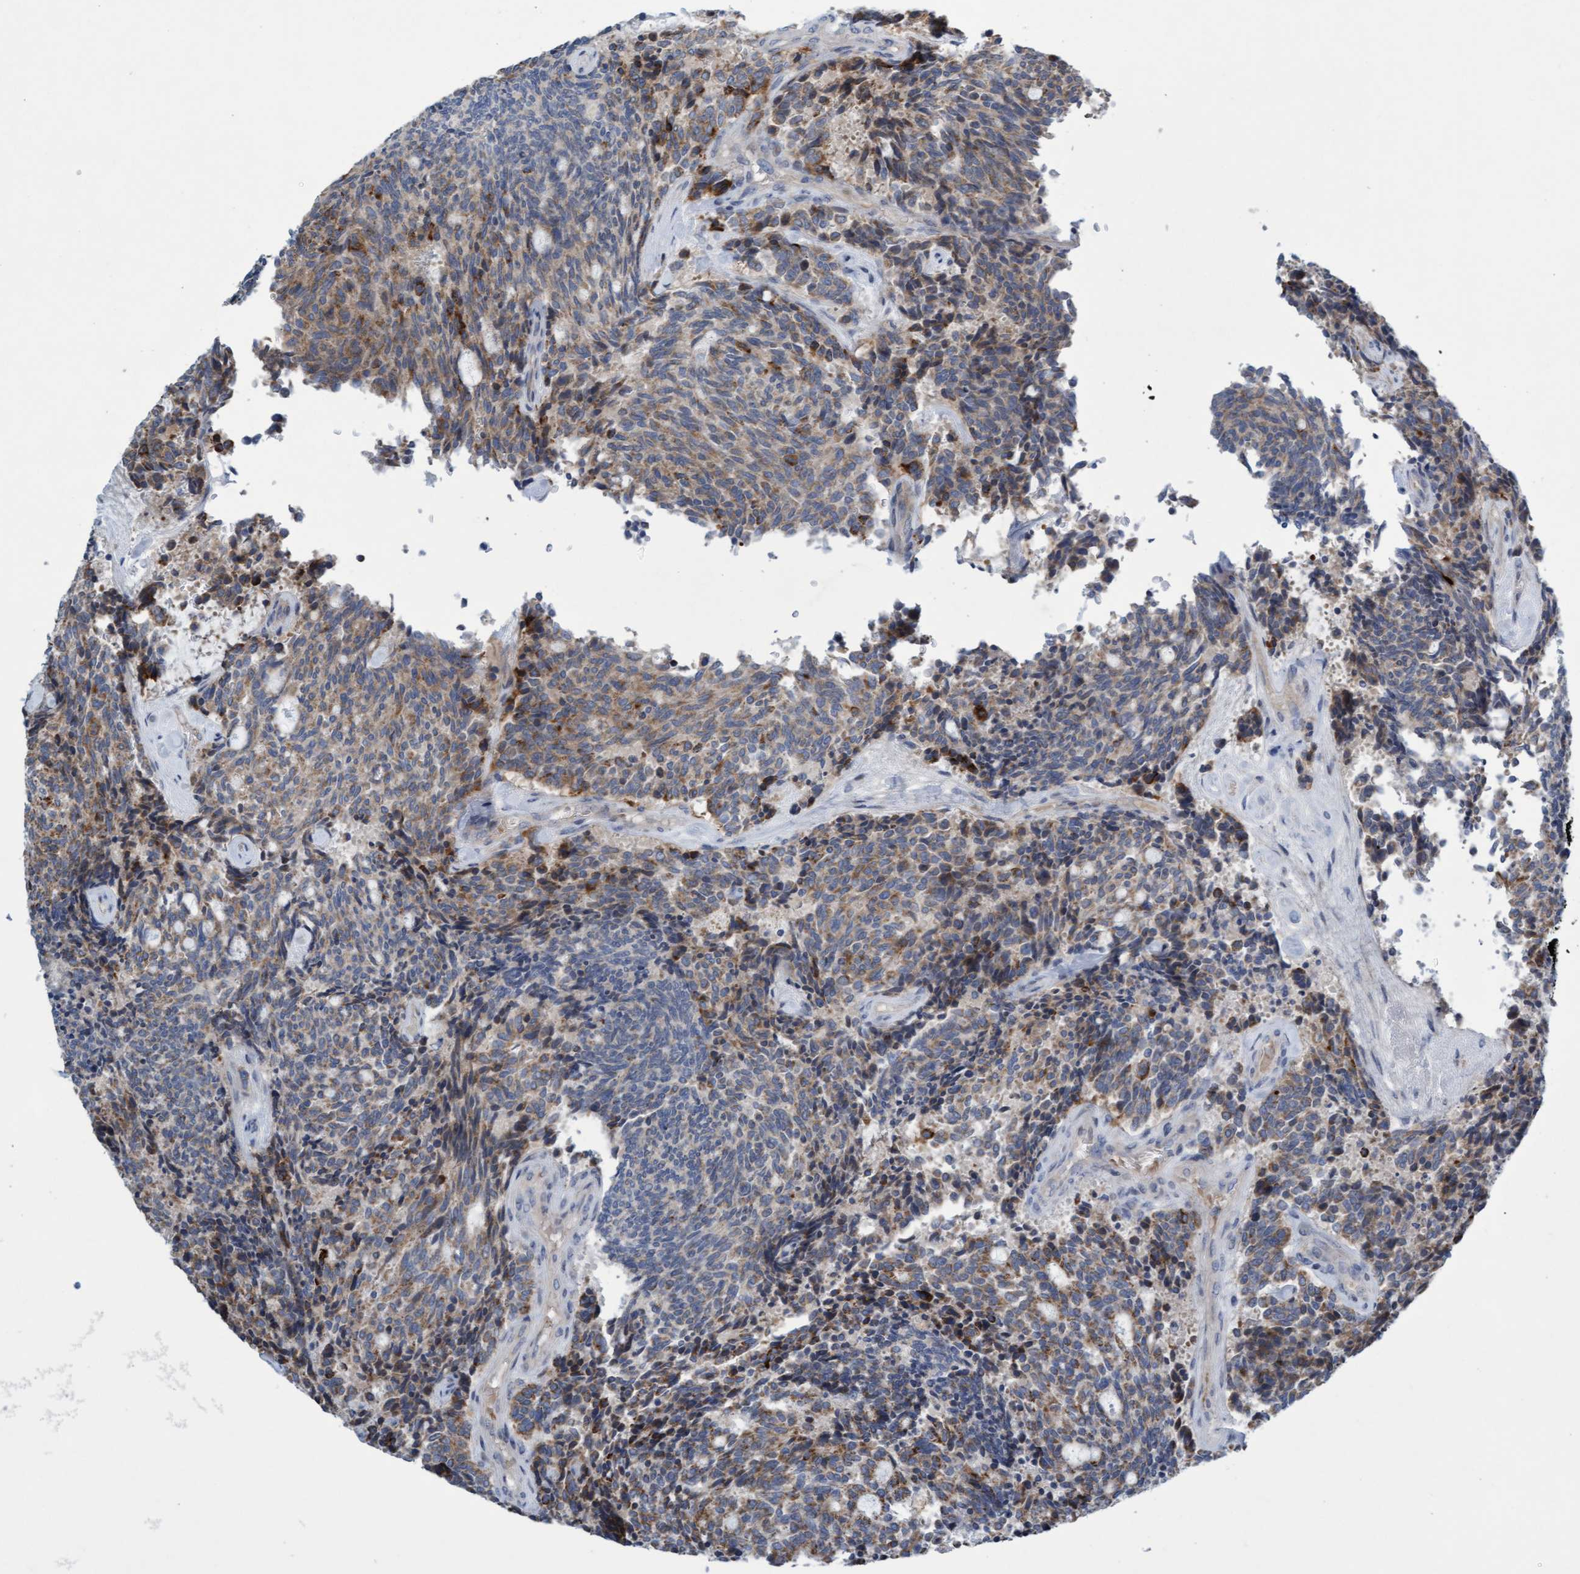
{"staining": {"intensity": "weak", "quantity": ">75%", "location": "cytoplasmic/membranous"}, "tissue": "carcinoid", "cell_type": "Tumor cells", "image_type": "cancer", "snomed": [{"axis": "morphology", "description": "Carcinoid, malignant, NOS"}, {"axis": "topography", "description": "Pancreas"}], "caption": "Immunohistochemical staining of malignant carcinoid demonstrates weak cytoplasmic/membranous protein expression in approximately >75% of tumor cells.", "gene": "DDHD2", "patient": {"sex": "female", "age": 54}}